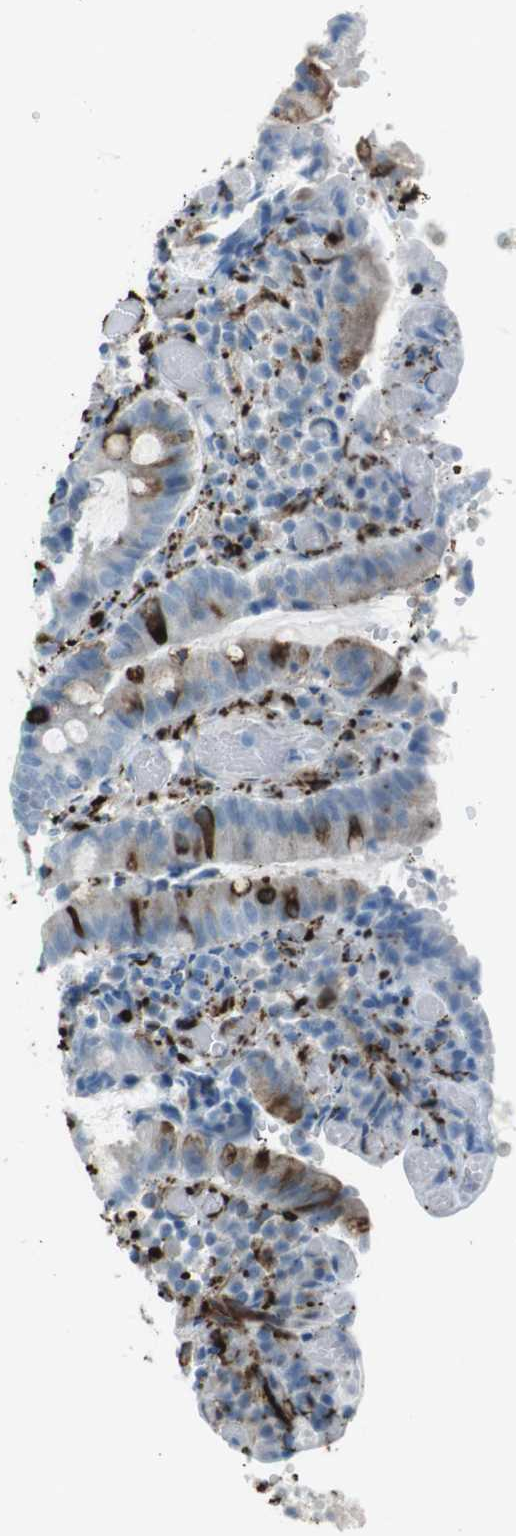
{"staining": {"intensity": "strong", "quantity": "25%-75%", "location": "cytoplasmic/membranous"}, "tissue": "small intestine", "cell_type": "Glandular cells", "image_type": "normal", "snomed": [{"axis": "morphology", "description": "Normal tissue, NOS"}, {"axis": "topography", "description": "Small intestine"}], "caption": "Unremarkable small intestine demonstrates strong cytoplasmic/membranous staining in approximately 25%-75% of glandular cells The protein is shown in brown color, while the nuclei are stained blue..", "gene": "TUBB2A", "patient": {"sex": "male", "age": 71}}